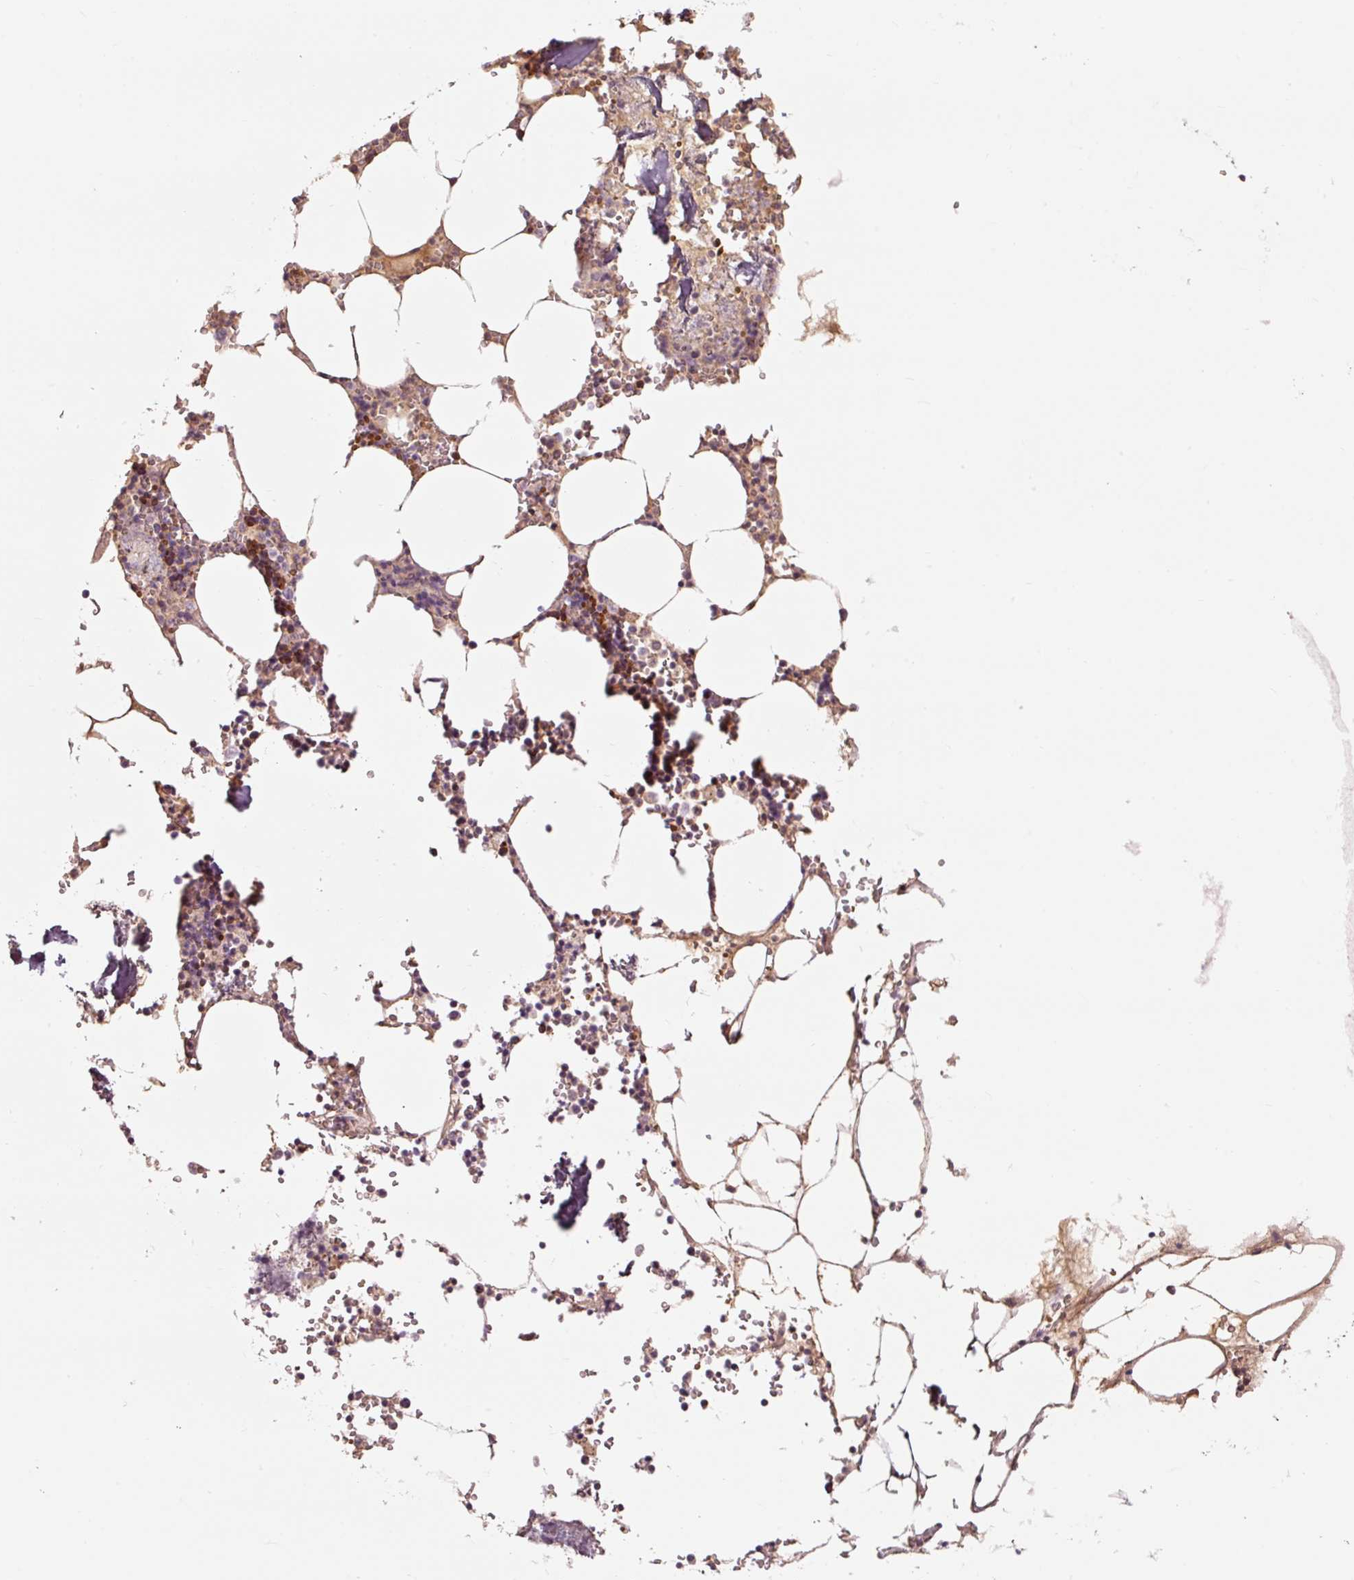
{"staining": {"intensity": "moderate", "quantity": "<25%", "location": "cytoplasmic/membranous"}, "tissue": "bone marrow", "cell_type": "Hematopoietic cells", "image_type": "normal", "snomed": [{"axis": "morphology", "description": "Normal tissue, NOS"}, {"axis": "topography", "description": "Bone marrow"}], "caption": "Bone marrow stained with DAB (3,3'-diaminobenzidine) immunohistochemistry (IHC) exhibits low levels of moderate cytoplasmic/membranous positivity in approximately <25% of hematopoietic cells.", "gene": "LDHAL6B", "patient": {"sex": "male", "age": 54}}